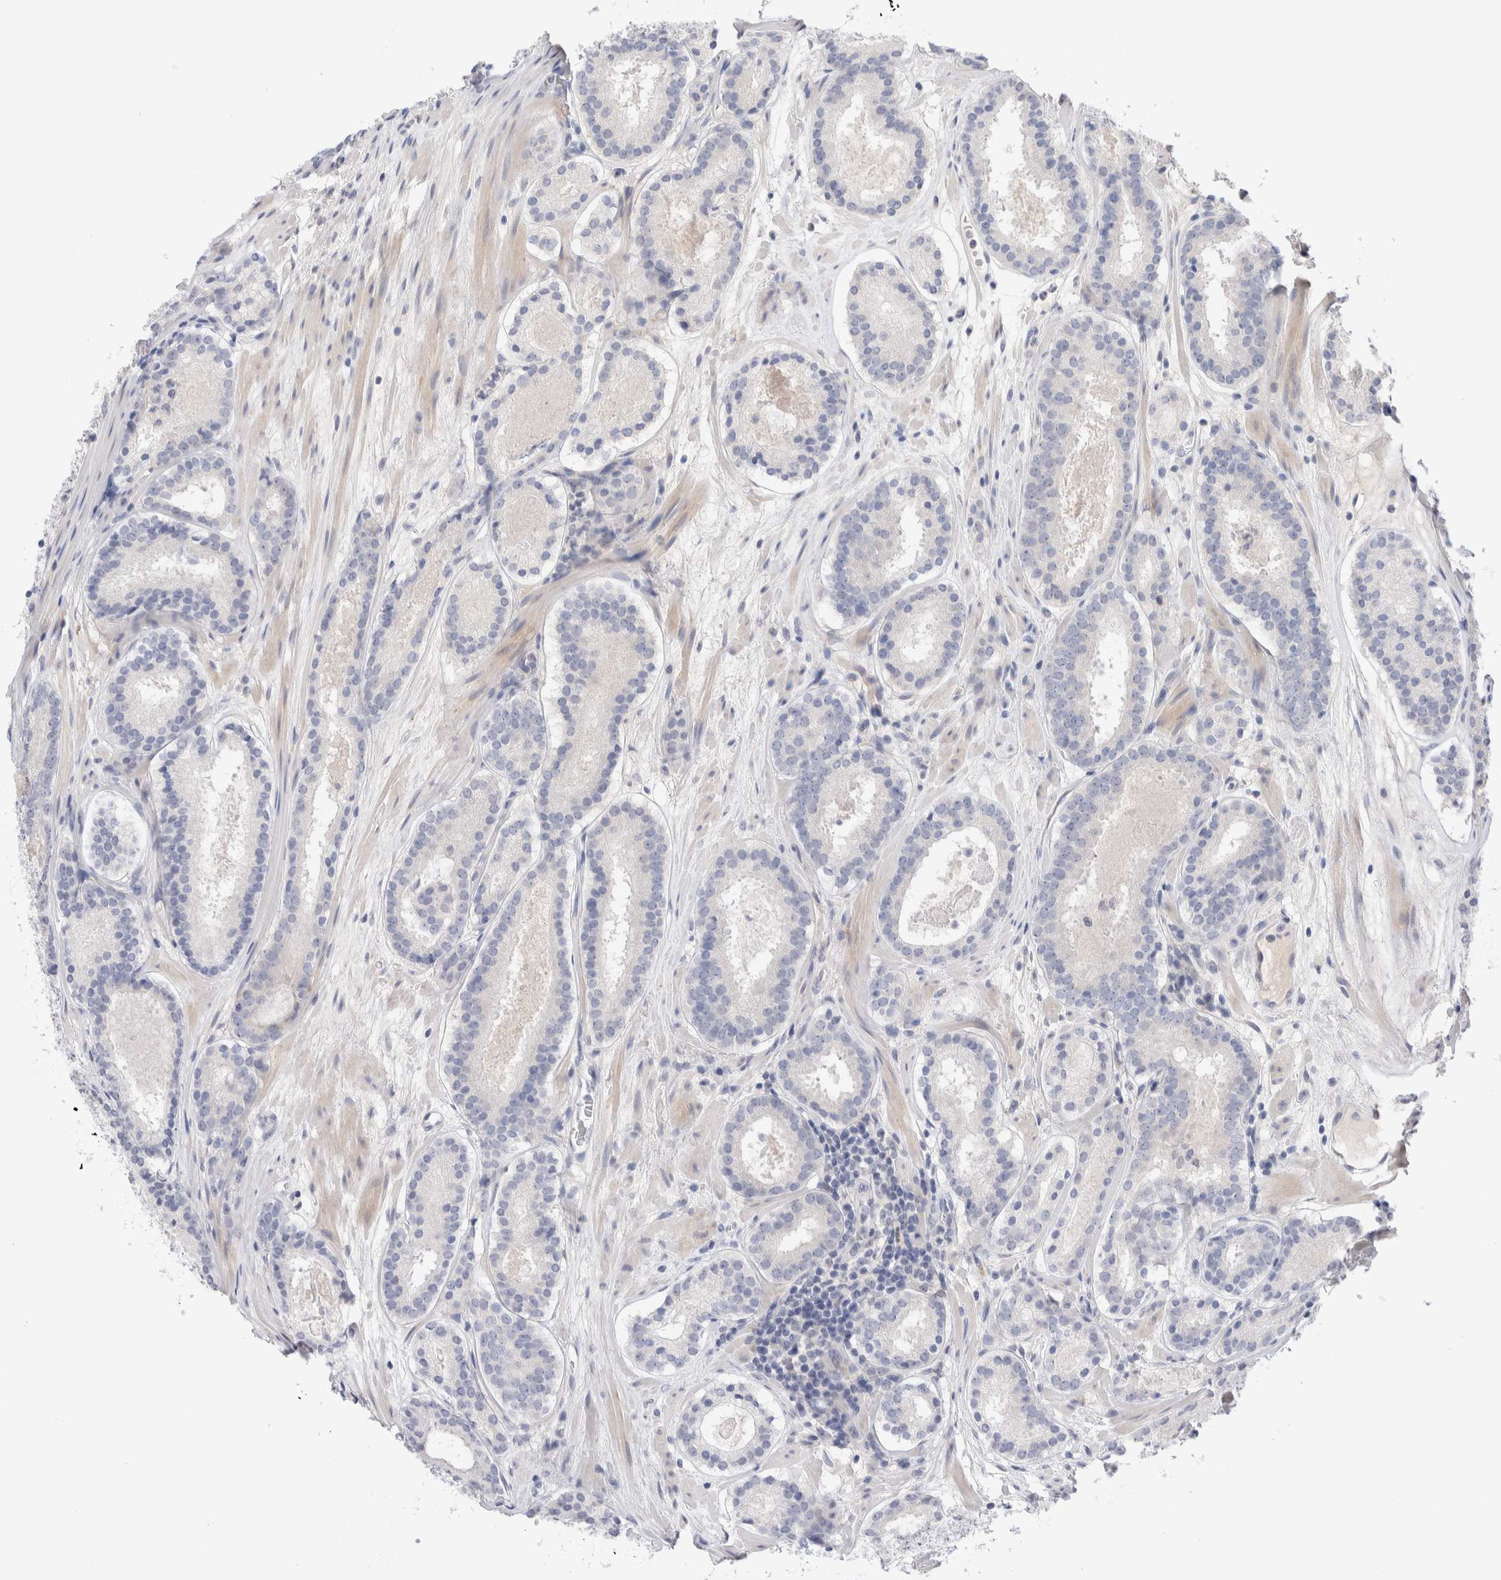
{"staining": {"intensity": "negative", "quantity": "none", "location": "none"}, "tissue": "prostate cancer", "cell_type": "Tumor cells", "image_type": "cancer", "snomed": [{"axis": "morphology", "description": "Adenocarcinoma, Low grade"}, {"axis": "topography", "description": "Prostate"}], "caption": "Prostate cancer was stained to show a protein in brown. There is no significant positivity in tumor cells. Brightfield microscopy of IHC stained with DAB (brown) and hematoxylin (blue), captured at high magnification.", "gene": "DNAJB6", "patient": {"sex": "male", "age": 69}}